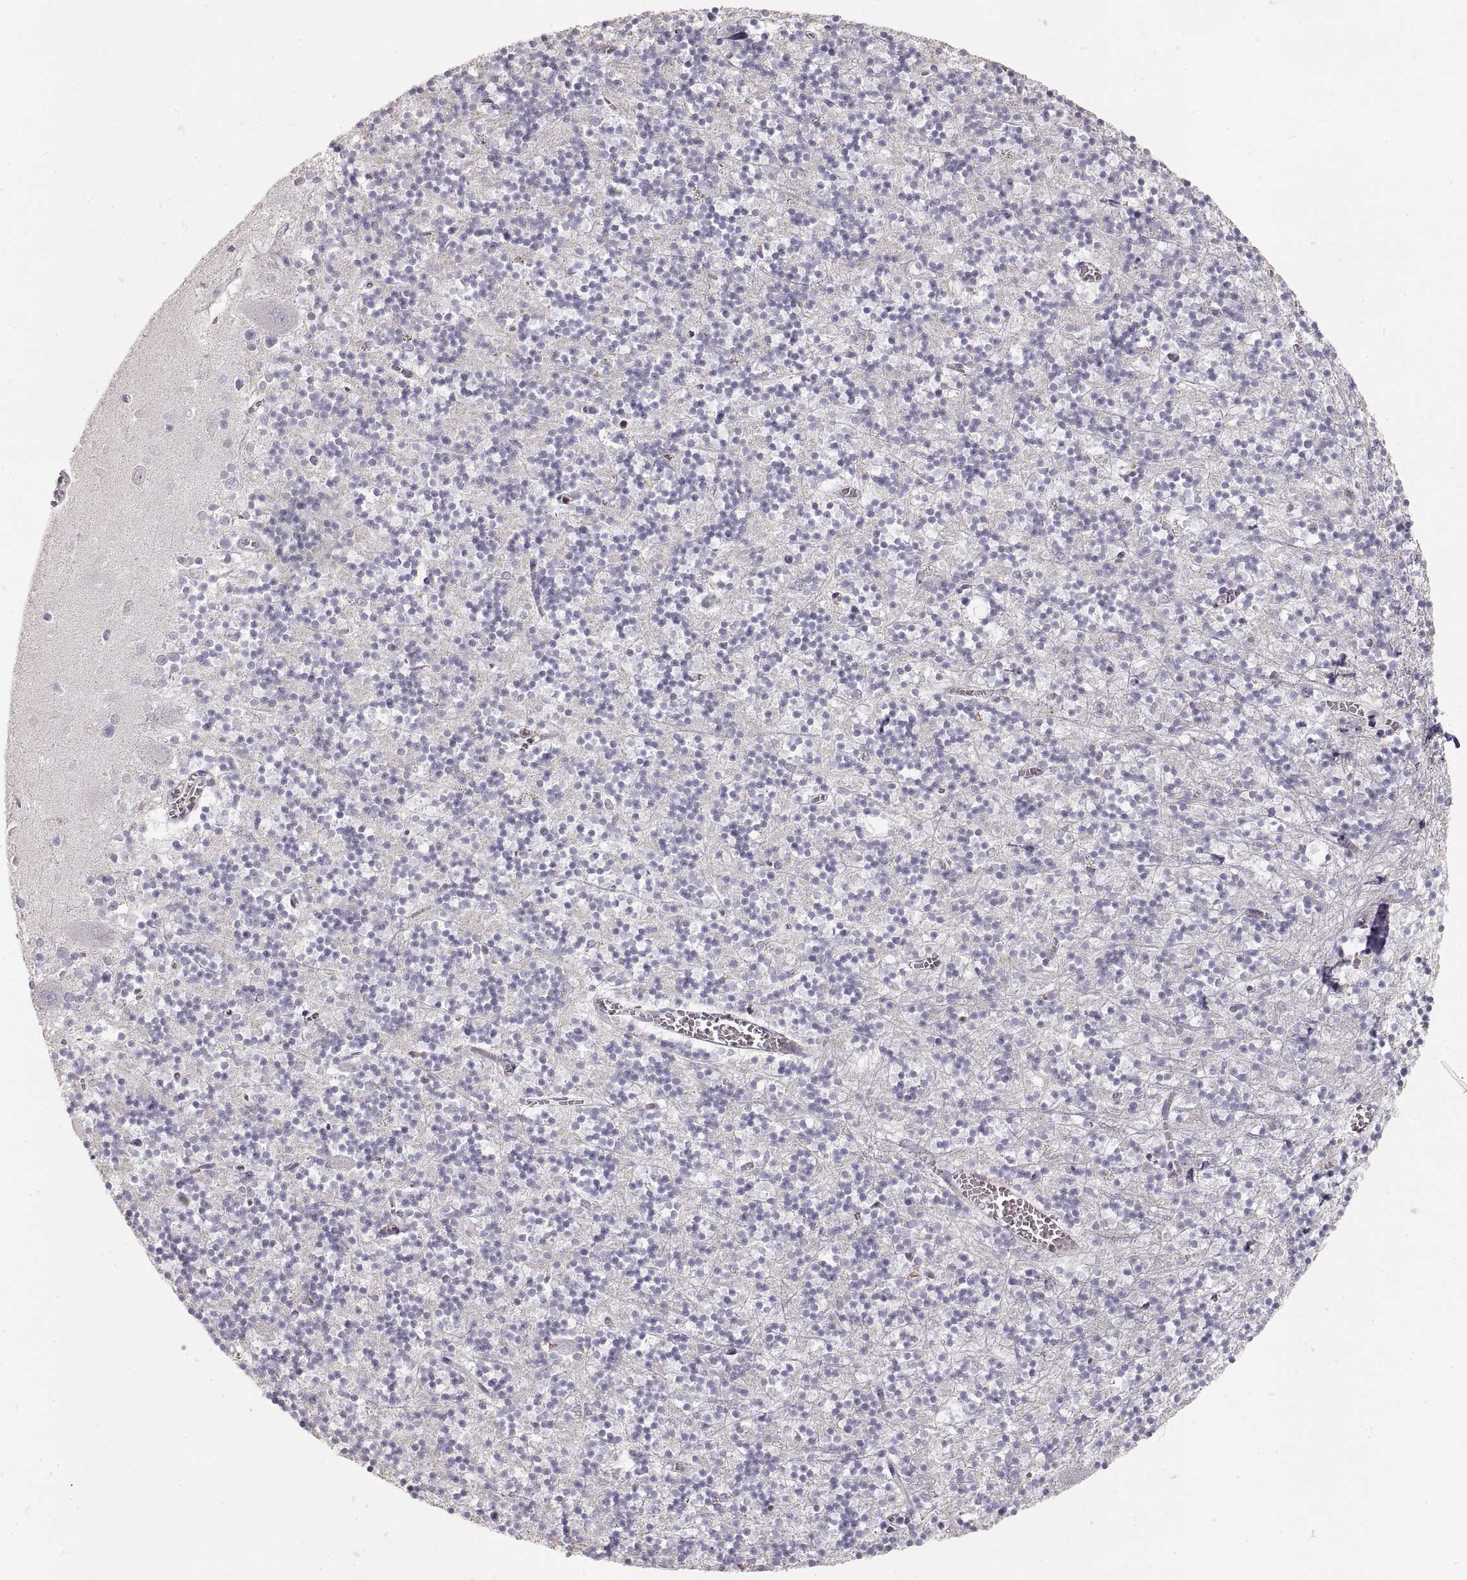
{"staining": {"intensity": "negative", "quantity": "none", "location": "none"}, "tissue": "cerebellum", "cell_type": "Cells in granular layer", "image_type": "normal", "snomed": [{"axis": "morphology", "description": "Normal tissue, NOS"}, {"axis": "topography", "description": "Cerebellum"}], "caption": "A high-resolution micrograph shows immunohistochemistry staining of benign cerebellum, which displays no significant positivity in cells in granular layer.", "gene": "ZP3", "patient": {"sex": "female", "age": 64}}